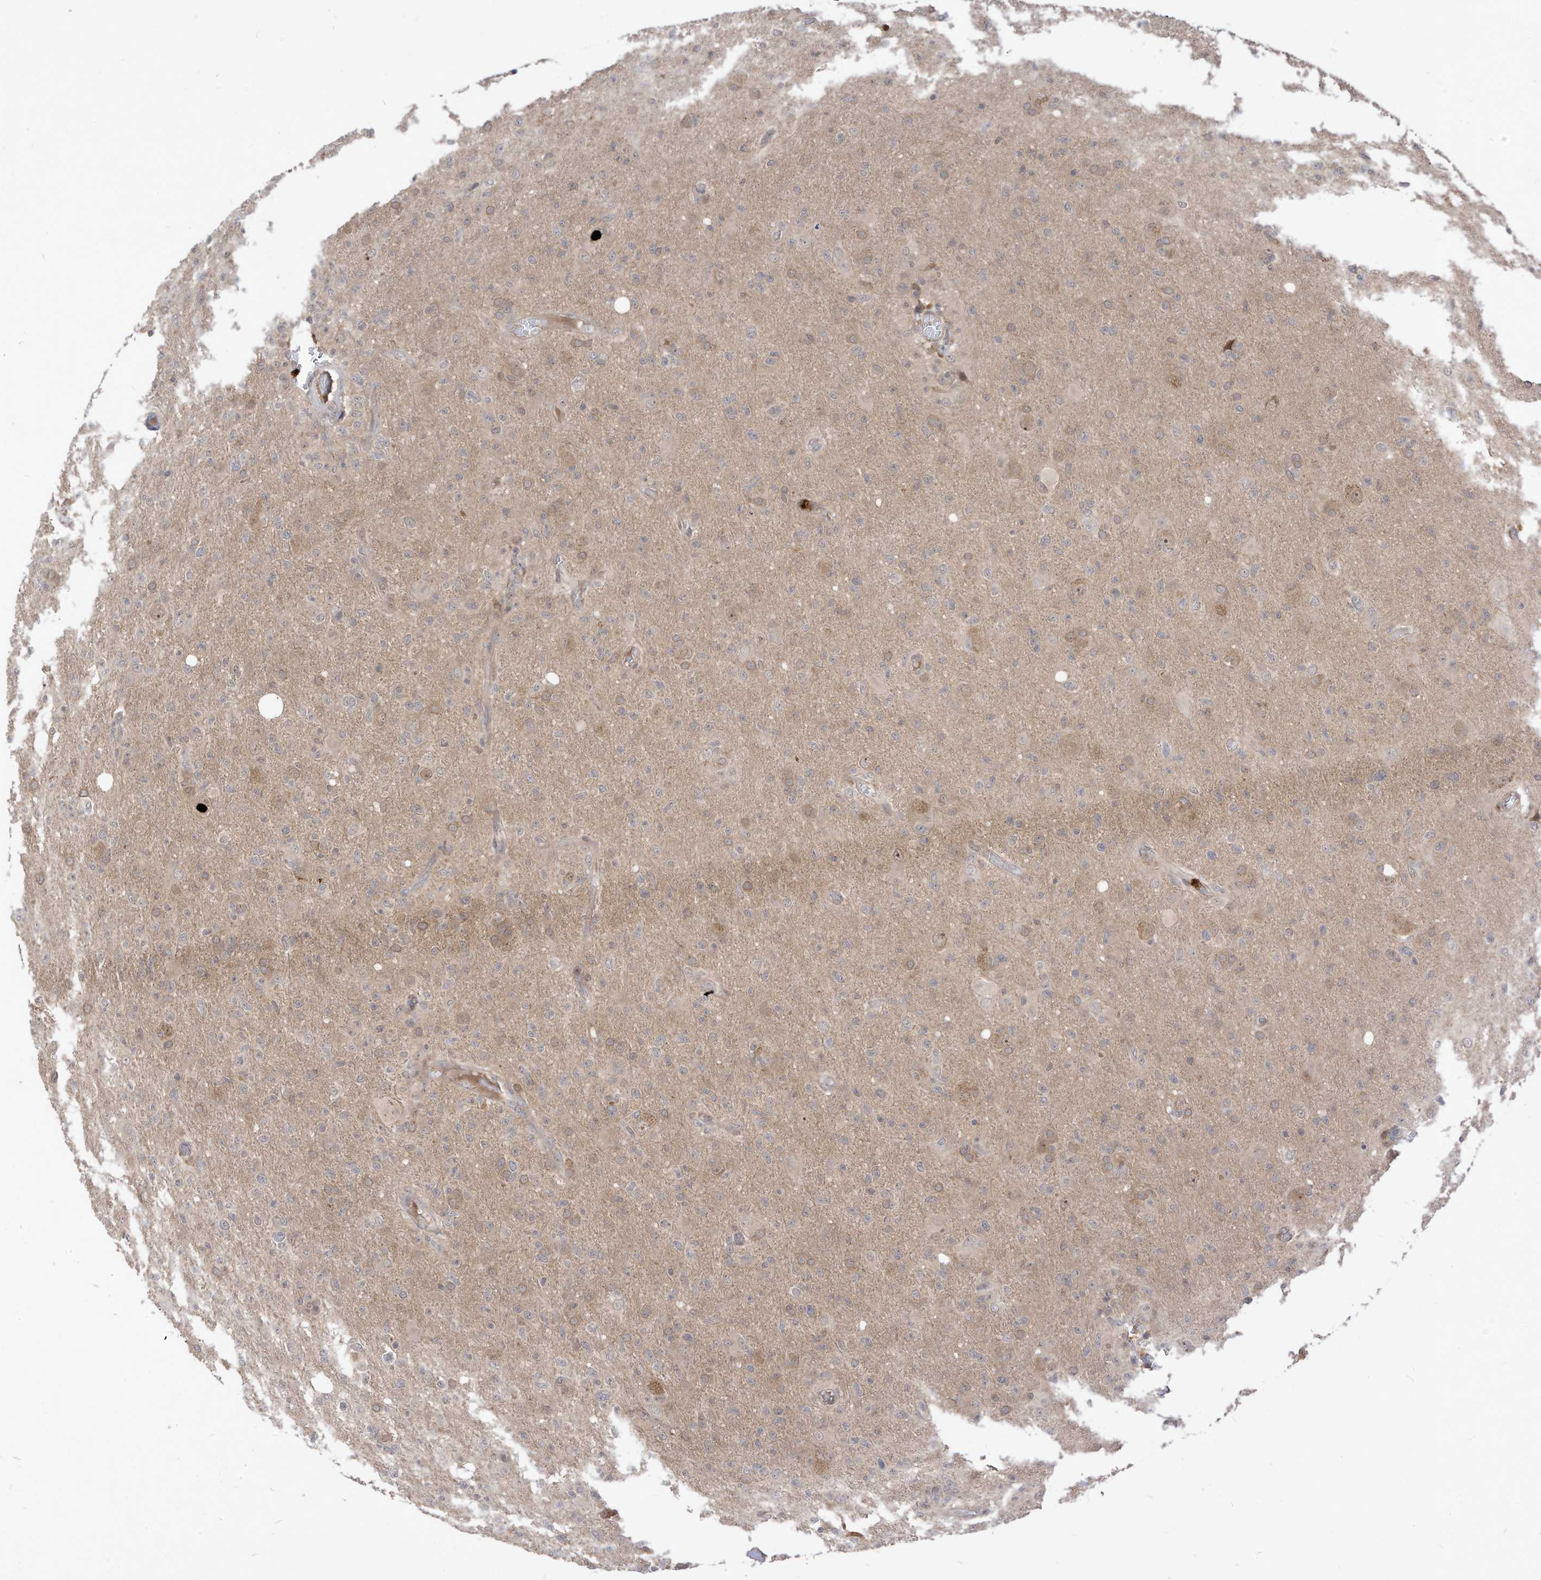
{"staining": {"intensity": "negative", "quantity": "none", "location": "none"}, "tissue": "glioma", "cell_type": "Tumor cells", "image_type": "cancer", "snomed": [{"axis": "morphology", "description": "Glioma, malignant, High grade"}, {"axis": "topography", "description": "Brain"}], "caption": "High power microscopy histopathology image of an IHC micrograph of glioma, revealing no significant positivity in tumor cells.", "gene": "CNKSR1", "patient": {"sex": "female", "age": 57}}